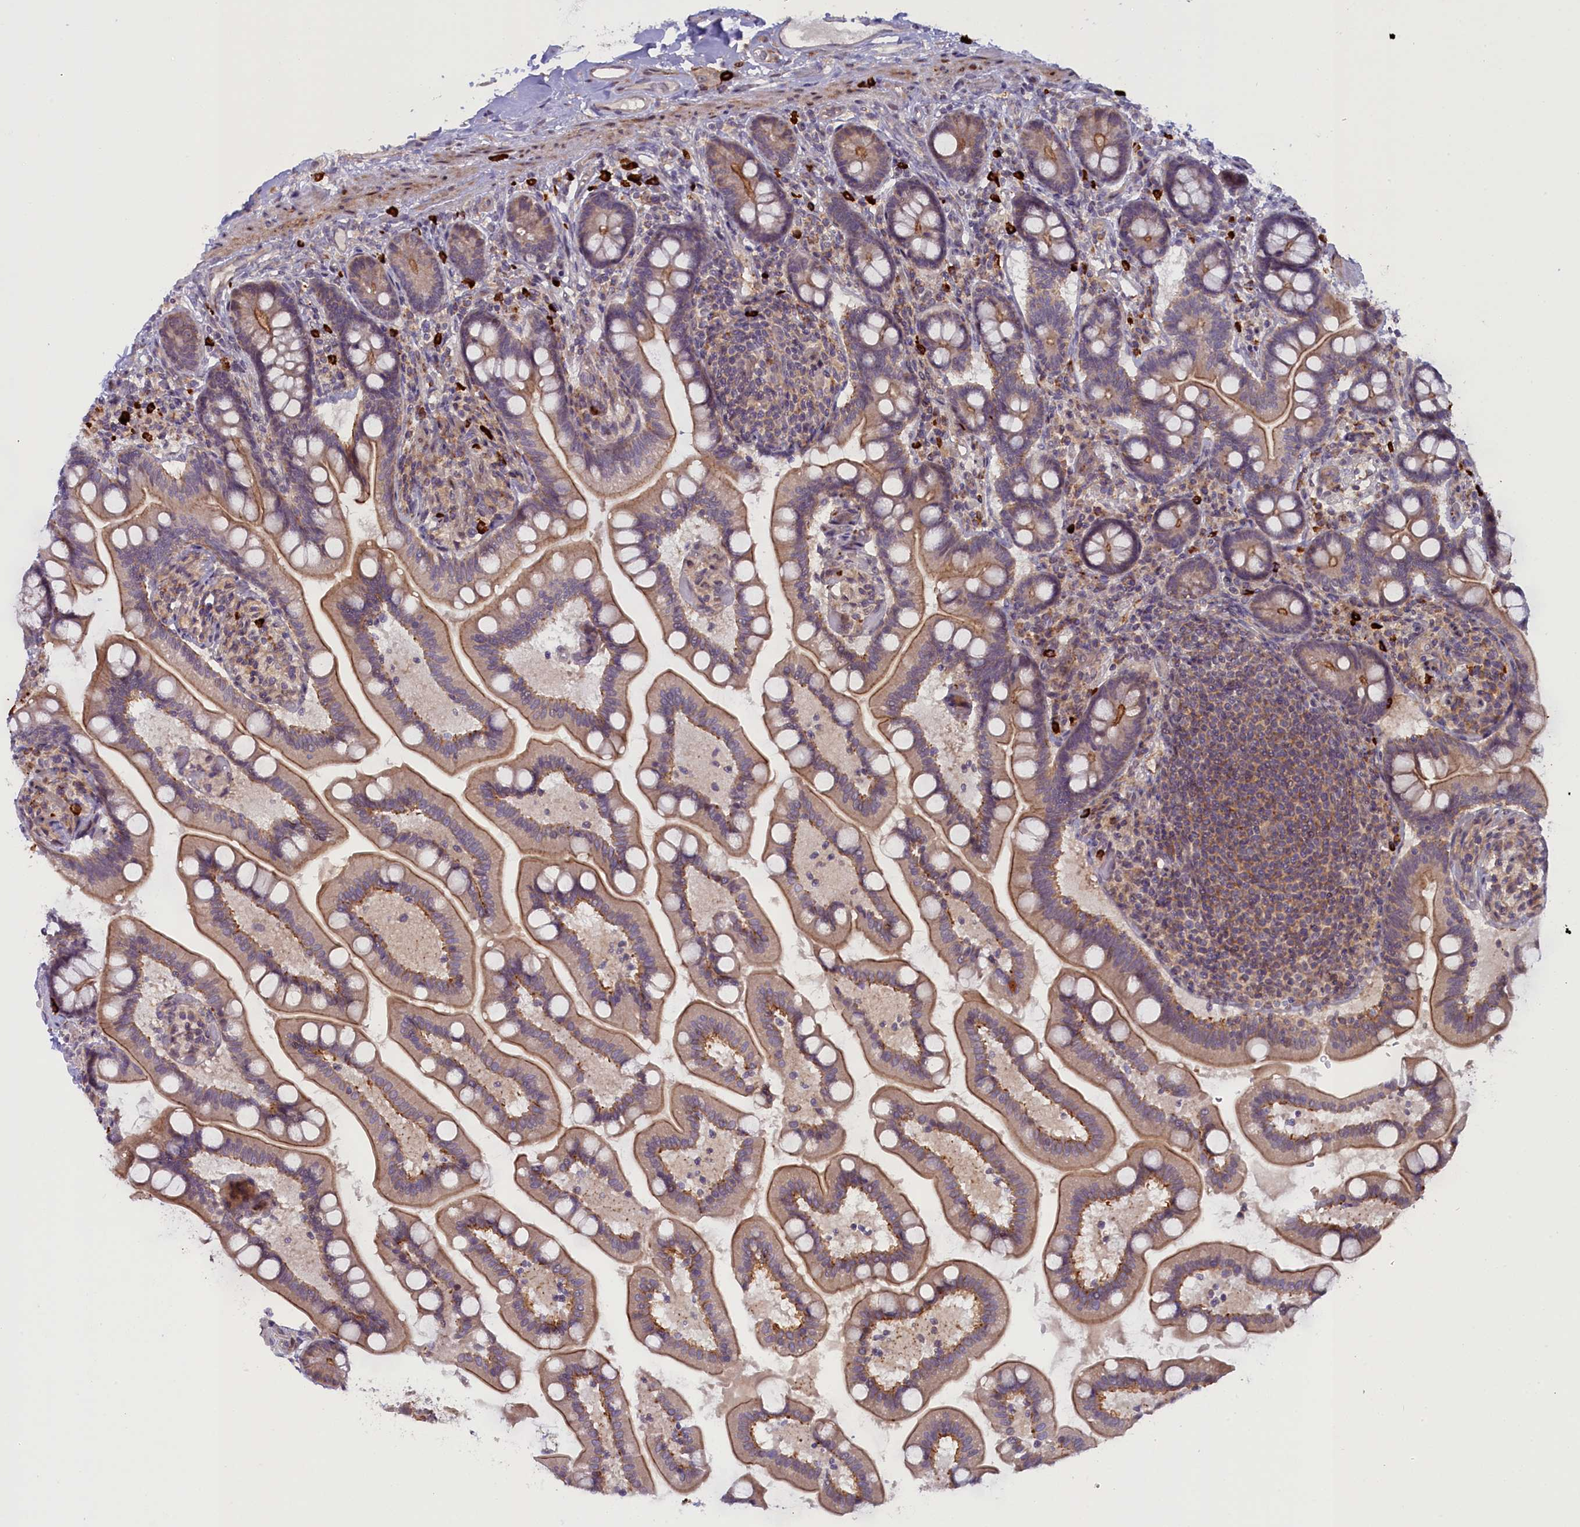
{"staining": {"intensity": "moderate", "quantity": ">75%", "location": "cytoplasmic/membranous"}, "tissue": "small intestine", "cell_type": "Glandular cells", "image_type": "normal", "snomed": [{"axis": "morphology", "description": "Normal tissue, NOS"}, {"axis": "topography", "description": "Small intestine"}], "caption": "Protein staining reveals moderate cytoplasmic/membranous expression in approximately >75% of glandular cells in benign small intestine.", "gene": "CCL23", "patient": {"sex": "female", "age": 64}}